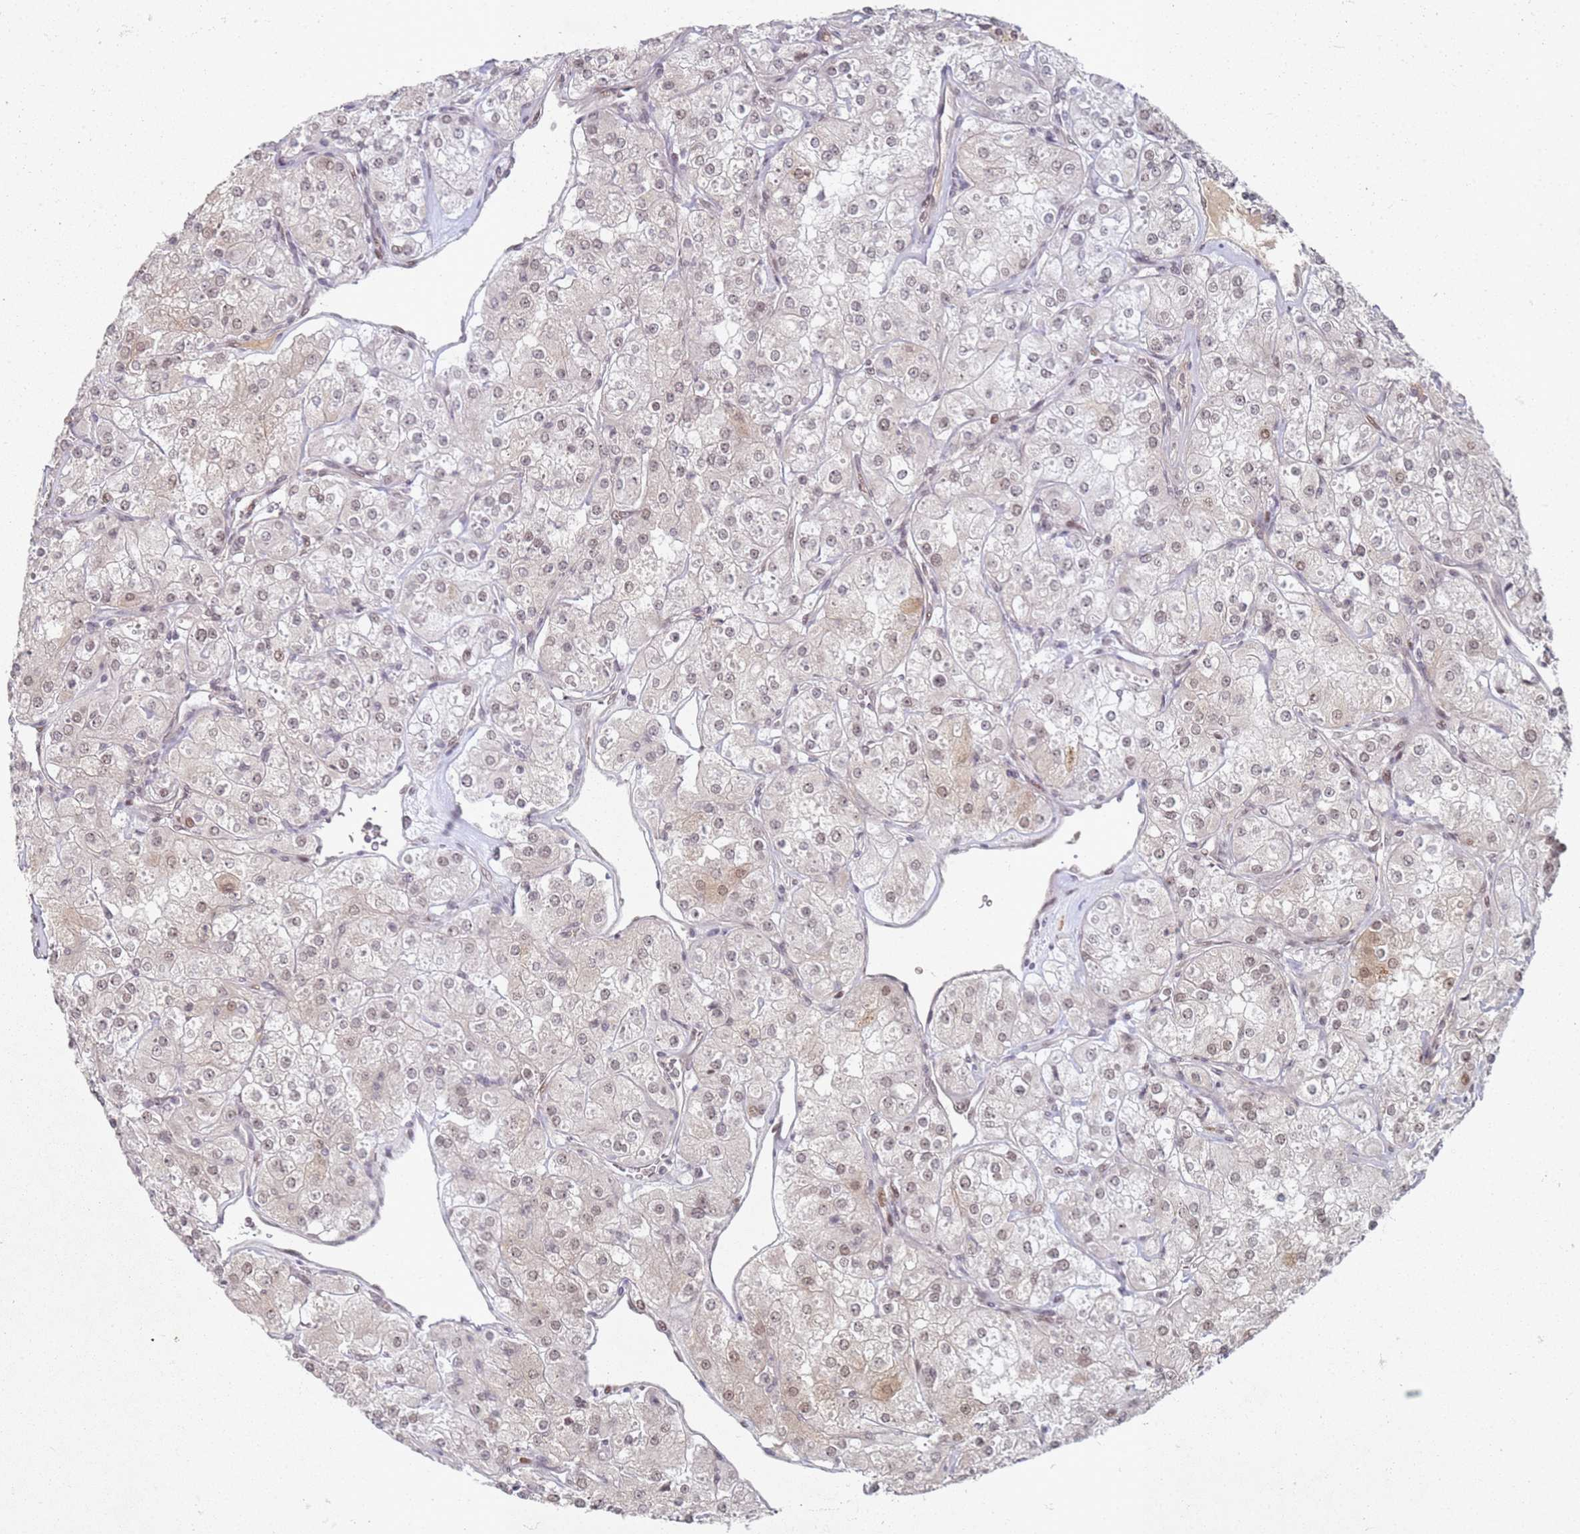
{"staining": {"intensity": "weak", "quantity": ">75%", "location": "nuclear"}, "tissue": "renal cancer", "cell_type": "Tumor cells", "image_type": "cancer", "snomed": [{"axis": "morphology", "description": "Adenocarcinoma, NOS"}, {"axis": "topography", "description": "Kidney"}], "caption": "Renal cancer stained with DAB IHC shows low levels of weak nuclear staining in approximately >75% of tumor cells.", "gene": "ATF6B", "patient": {"sex": "male", "age": 77}}